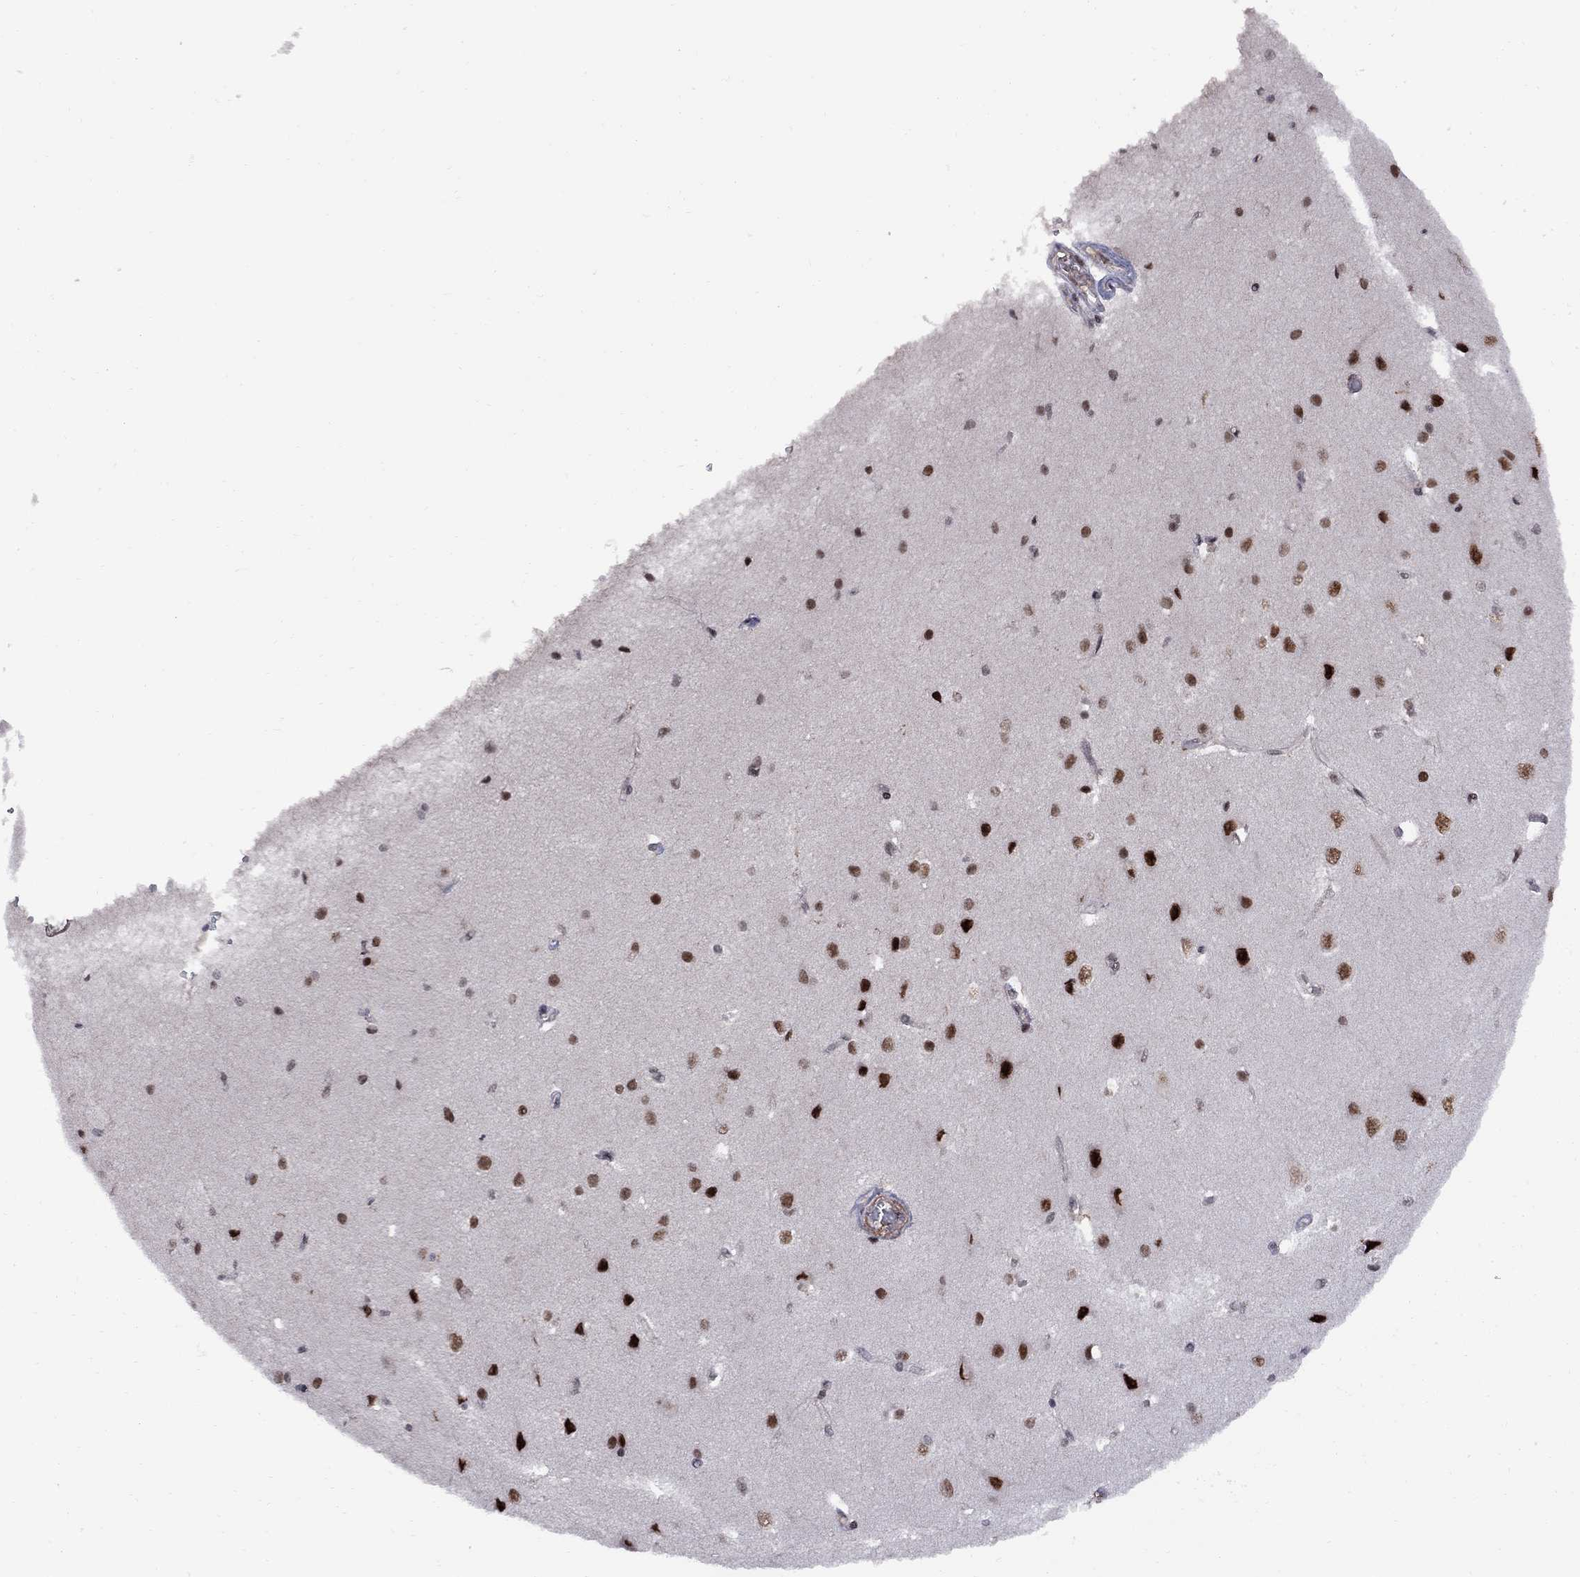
{"staining": {"intensity": "negative", "quantity": "none", "location": "none"}, "tissue": "cerebral cortex", "cell_type": "Endothelial cells", "image_type": "normal", "snomed": [{"axis": "morphology", "description": "Normal tissue, NOS"}, {"axis": "topography", "description": "Cerebral cortex"}], "caption": "This micrograph is of normal cerebral cortex stained with immunohistochemistry (IHC) to label a protein in brown with the nuclei are counter-stained blue. There is no positivity in endothelial cells.", "gene": "BRF1", "patient": {"sex": "male", "age": 37}}